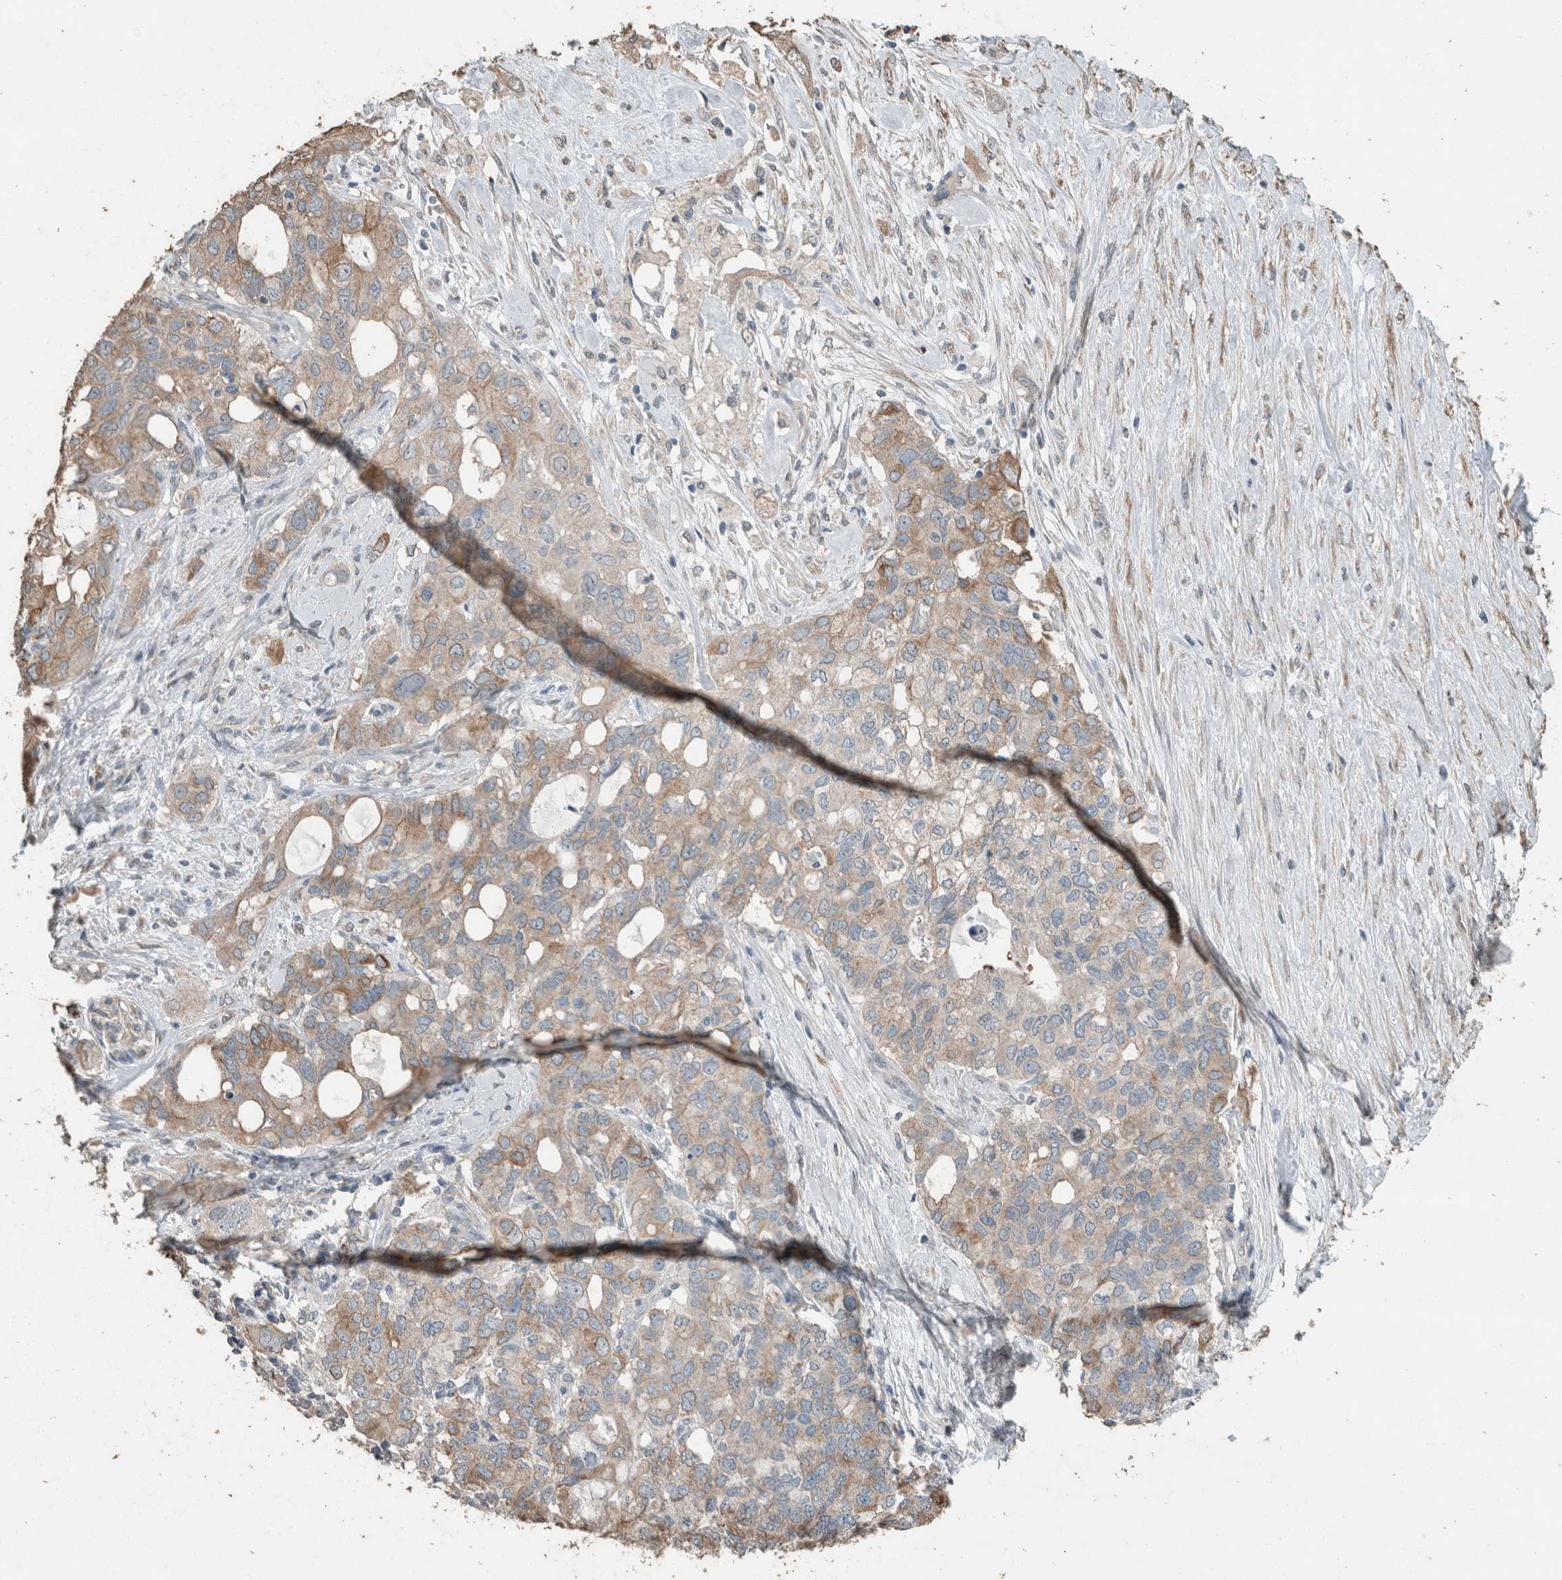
{"staining": {"intensity": "moderate", "quantity": "<25%", "location": "cytoplasmic/membranous"}, "tissue": "pancreatic cancer", "cell_type": "Tumor cells", "image_type": "cancer", "snomed": [{"axis": "morphology", "description": "Adenocarcinoma, NOS"}, {"axis": "topography", "description": "Pancreas"}], "caption": "The micrograph demonstrates a brown stain indicating the presence of a protein in the cytoplasmic/membranous of tumor cells in pancreatic cancer (adenocarcinoma).", "gene": "ACVR2B", "patient": {"sex": "female", "age": 56}}